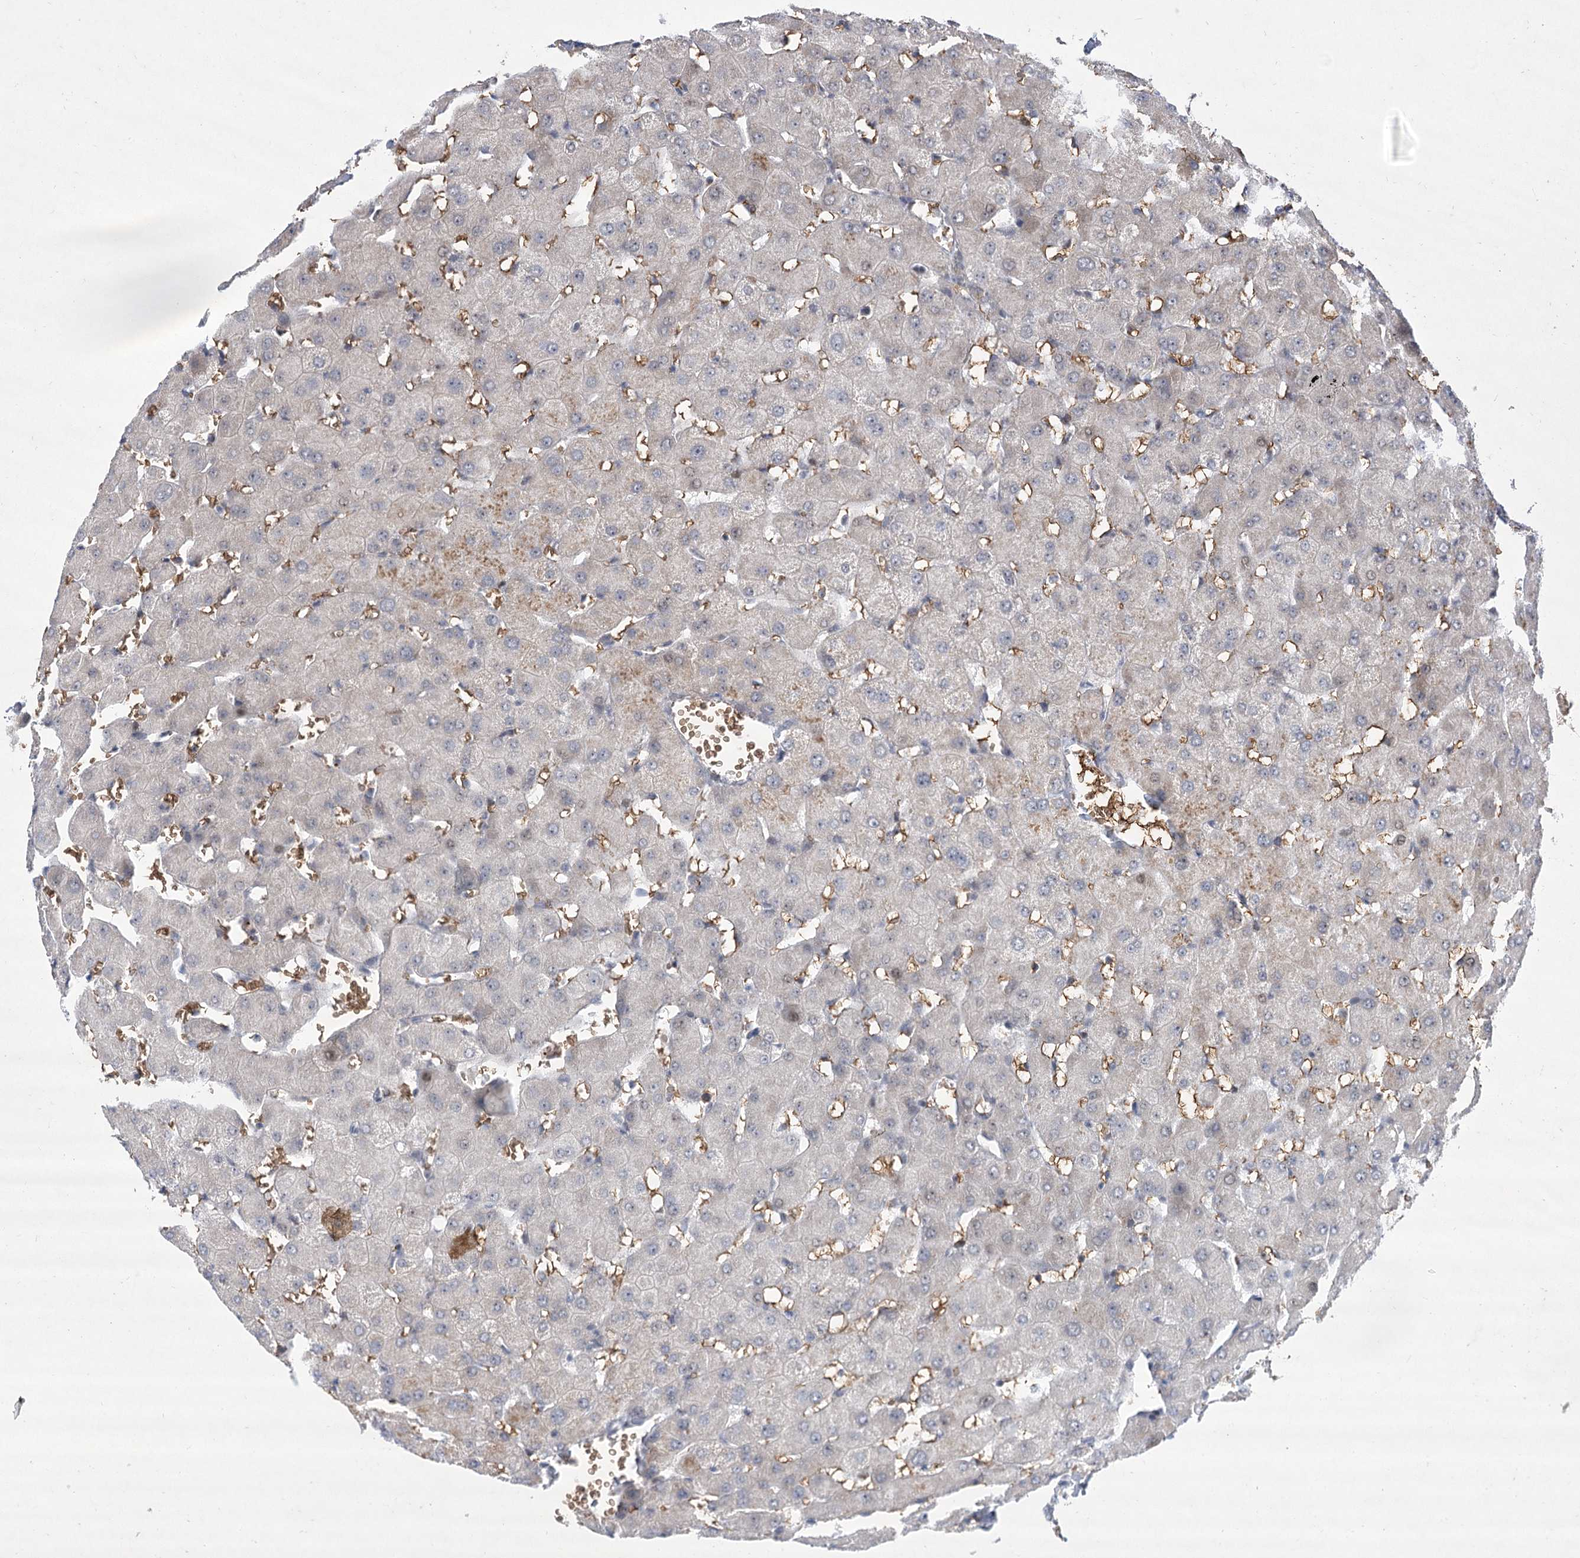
{"staining": {"intensity": "negative", "quantity": "none", "location": "none"}, "tissue": "liver", "cell_type": "Cholangiocytes", "image_type": "normal", "snomed": [{"axis": "morphology", "description": "Normal tissue, NOS"}, {"axis": "topography", "description": "Liver"}], "caption": "High power microscopy histopathology image of an IHC photomicrograph of normal liver, revealing no significant positivity in cholangiocytes. The staining is performed using DAB brown chromogen with nuclei counter-stained in using hematoxylin.", "gene": "NSMCE4A", "patient": {"sex": "female", "age": 63}}